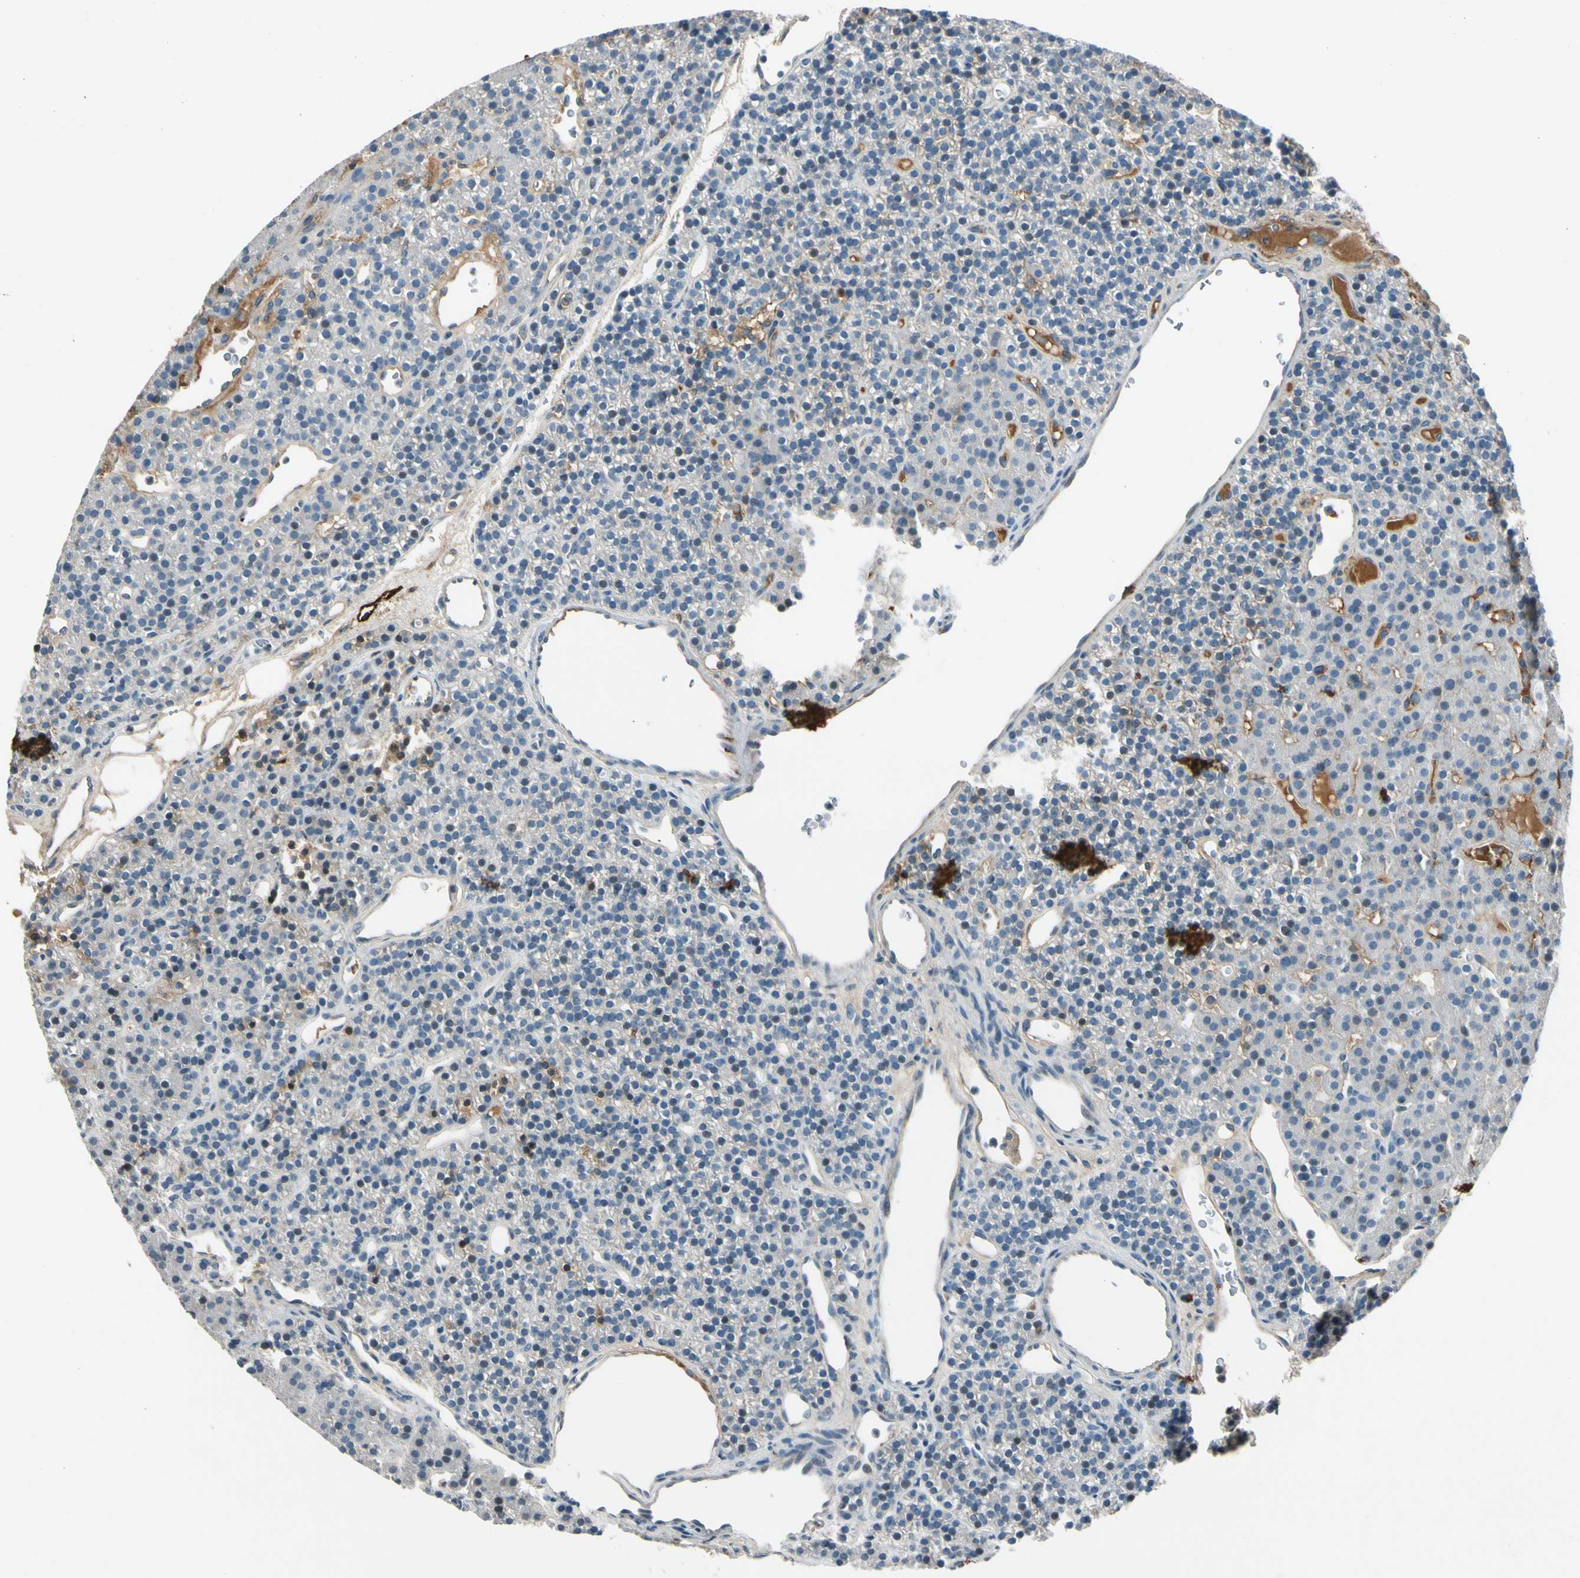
{"staining": {"intensity": "negative", "quantity": "none", "location": "none"}, "tissue": "parathyroid gland", "cell_type": "Glandular cells", "image_type": "normal", "snomed": [{"axis": "morphology", "description": "Normal tissue, NOS"}, {"axis": "morphology", "description": "Hyperplasia, NOS"}, {"axis": "topography", "description": "Parathyroid gland"}], "caption": "This micrograph is of benign parathyroid gland stained with immunohistochemistry to label a protein in brown with the nuclei are counter-stained blue. There is no positivity in glandular cells. Nuclei are stained in blue.", "gene": "PDPN", "patient": {"sex": "male", "age": 44}}